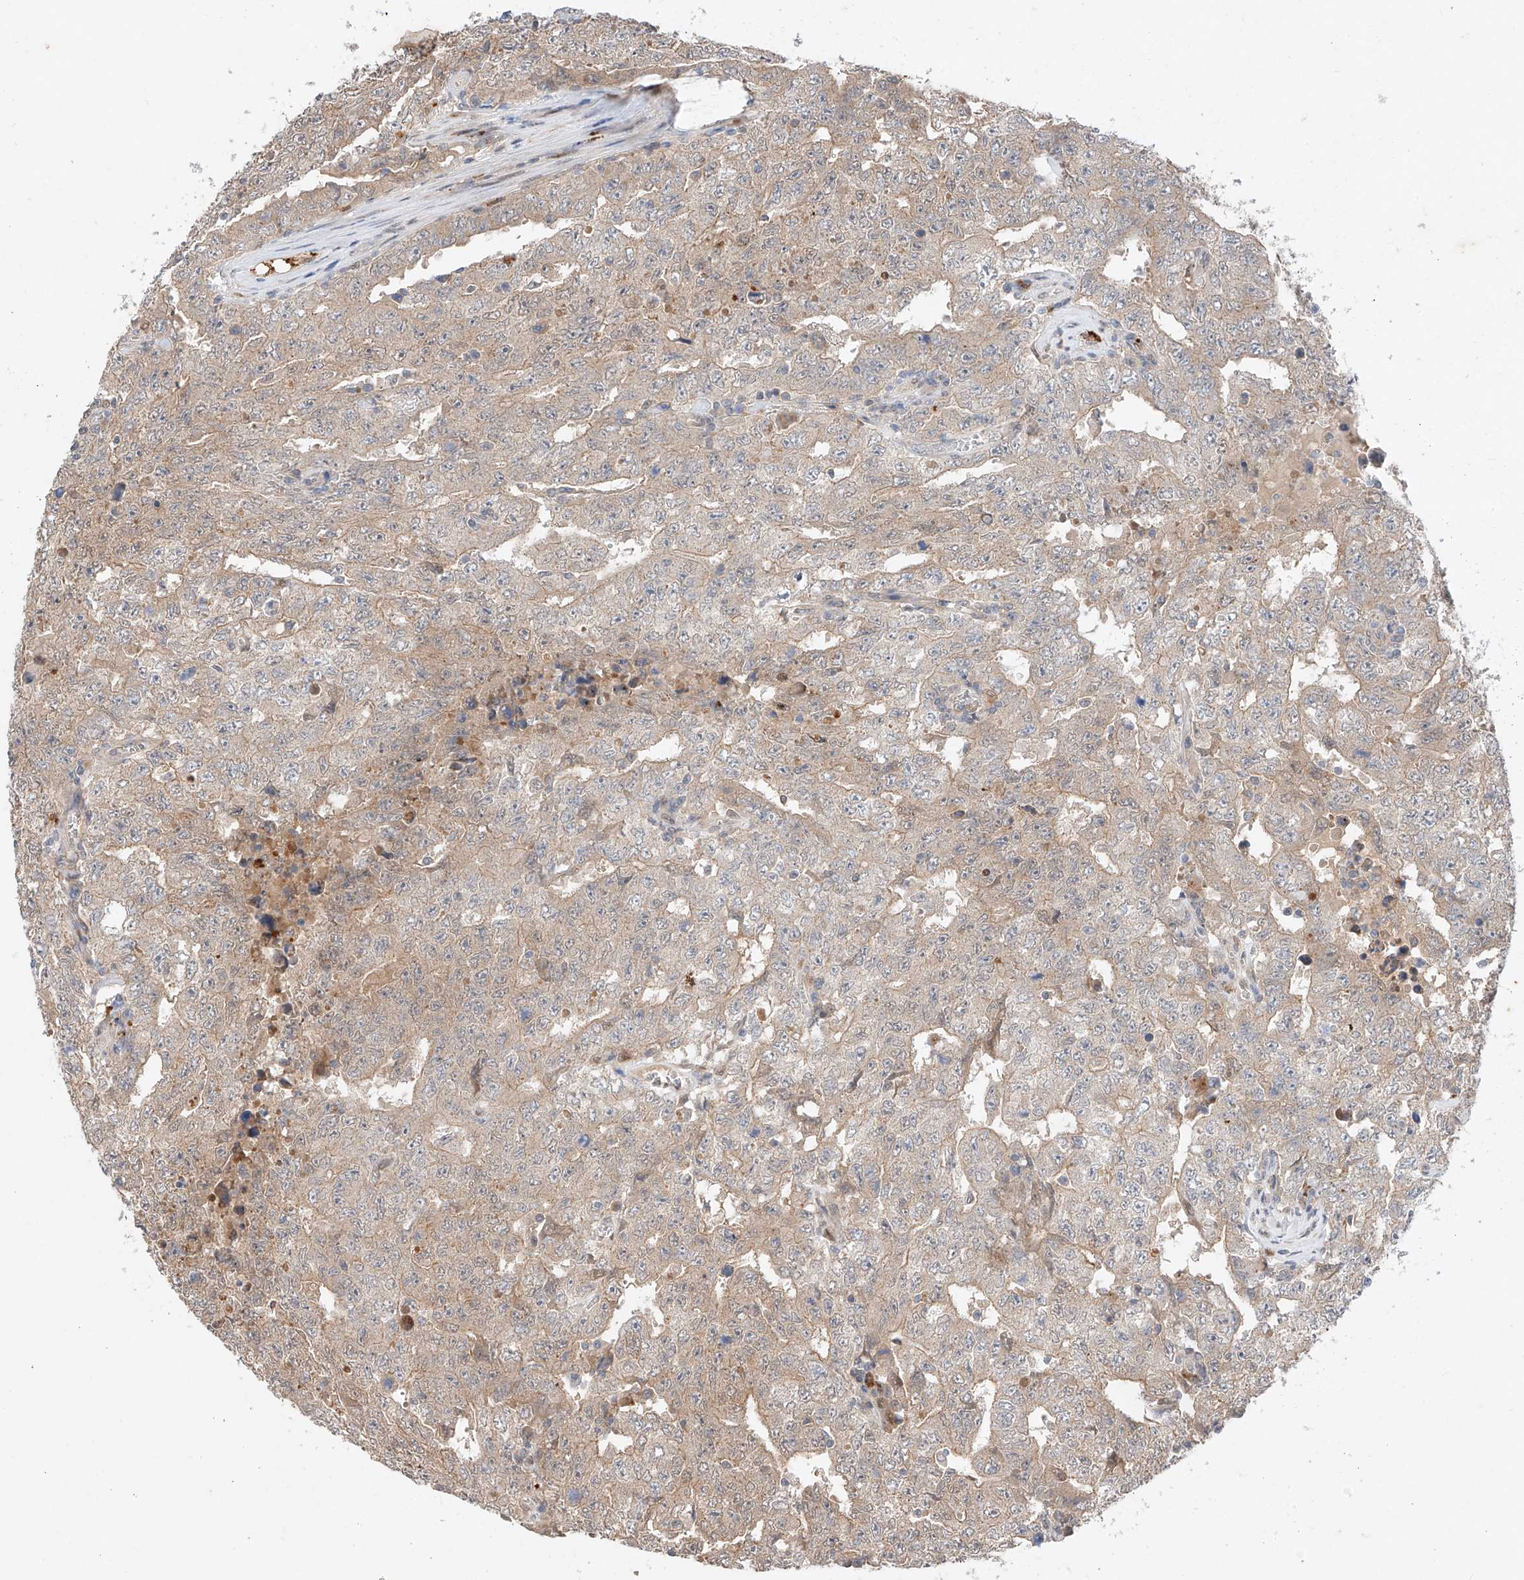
{"staining": {"intensity": "weak", "quantity": "25%-75%", "location": "cytoplasmic/membranous"}, "tissue": "testis cancer", "cell_type": "Tumor cells", "image_type": "cancer", "snomed": [{"axis": "morphology", "description": "Carcinoma, Embryonal, NOS"}, {"axis": "topography", "description": "Testis"}], "caption": "Brown immunohistochemical staining in human embryonal carcinoma (testis) displays weak cytoplasmic/membranous positivity in approximately 25%-75% of tumor cells.", "gene": "GCNT1", "patient": {"sex": "male", "age": 26}}